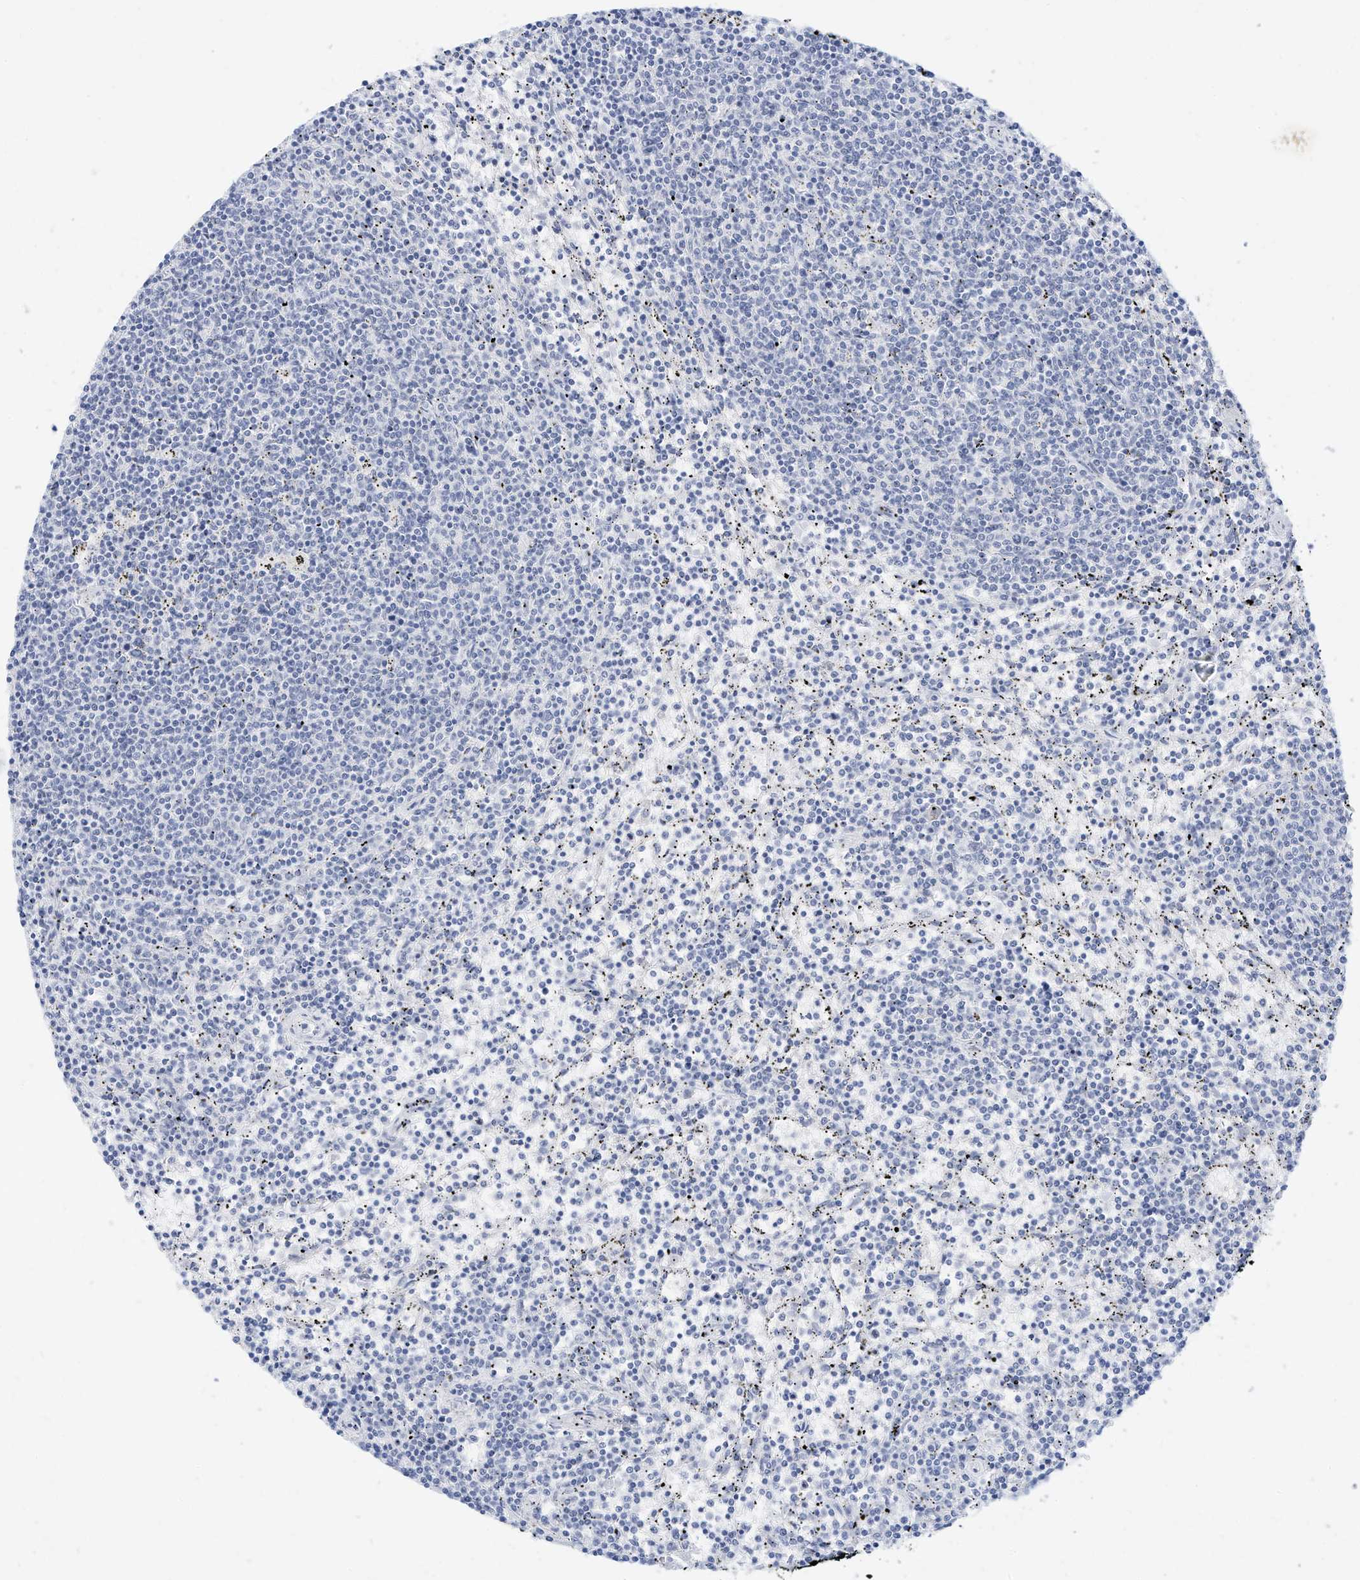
{"staining": {"intensity": "negative", "quantity": "none", "location": "none"}, "tissue": "lymphoma", "cell_type": "Tumor cells", "image_type": "cancer", "snomed": [{"axis": "morphology", "description": "Malignant lymphoma, non-Hodgkin's type, Low grade"}, {"axis": "topography", "description": "Spleen"}], "caption": "Tumor cells are negative for brown protein staining in lymphoma. Brightfield microscopy of IHC stained with DAB (3,3'-diaminobenzidine) (brown) and hematoxylin (blue), captured at high magnification.", "gene": "SPOCD1", "patient": {"sex": "female", "age": 50}}